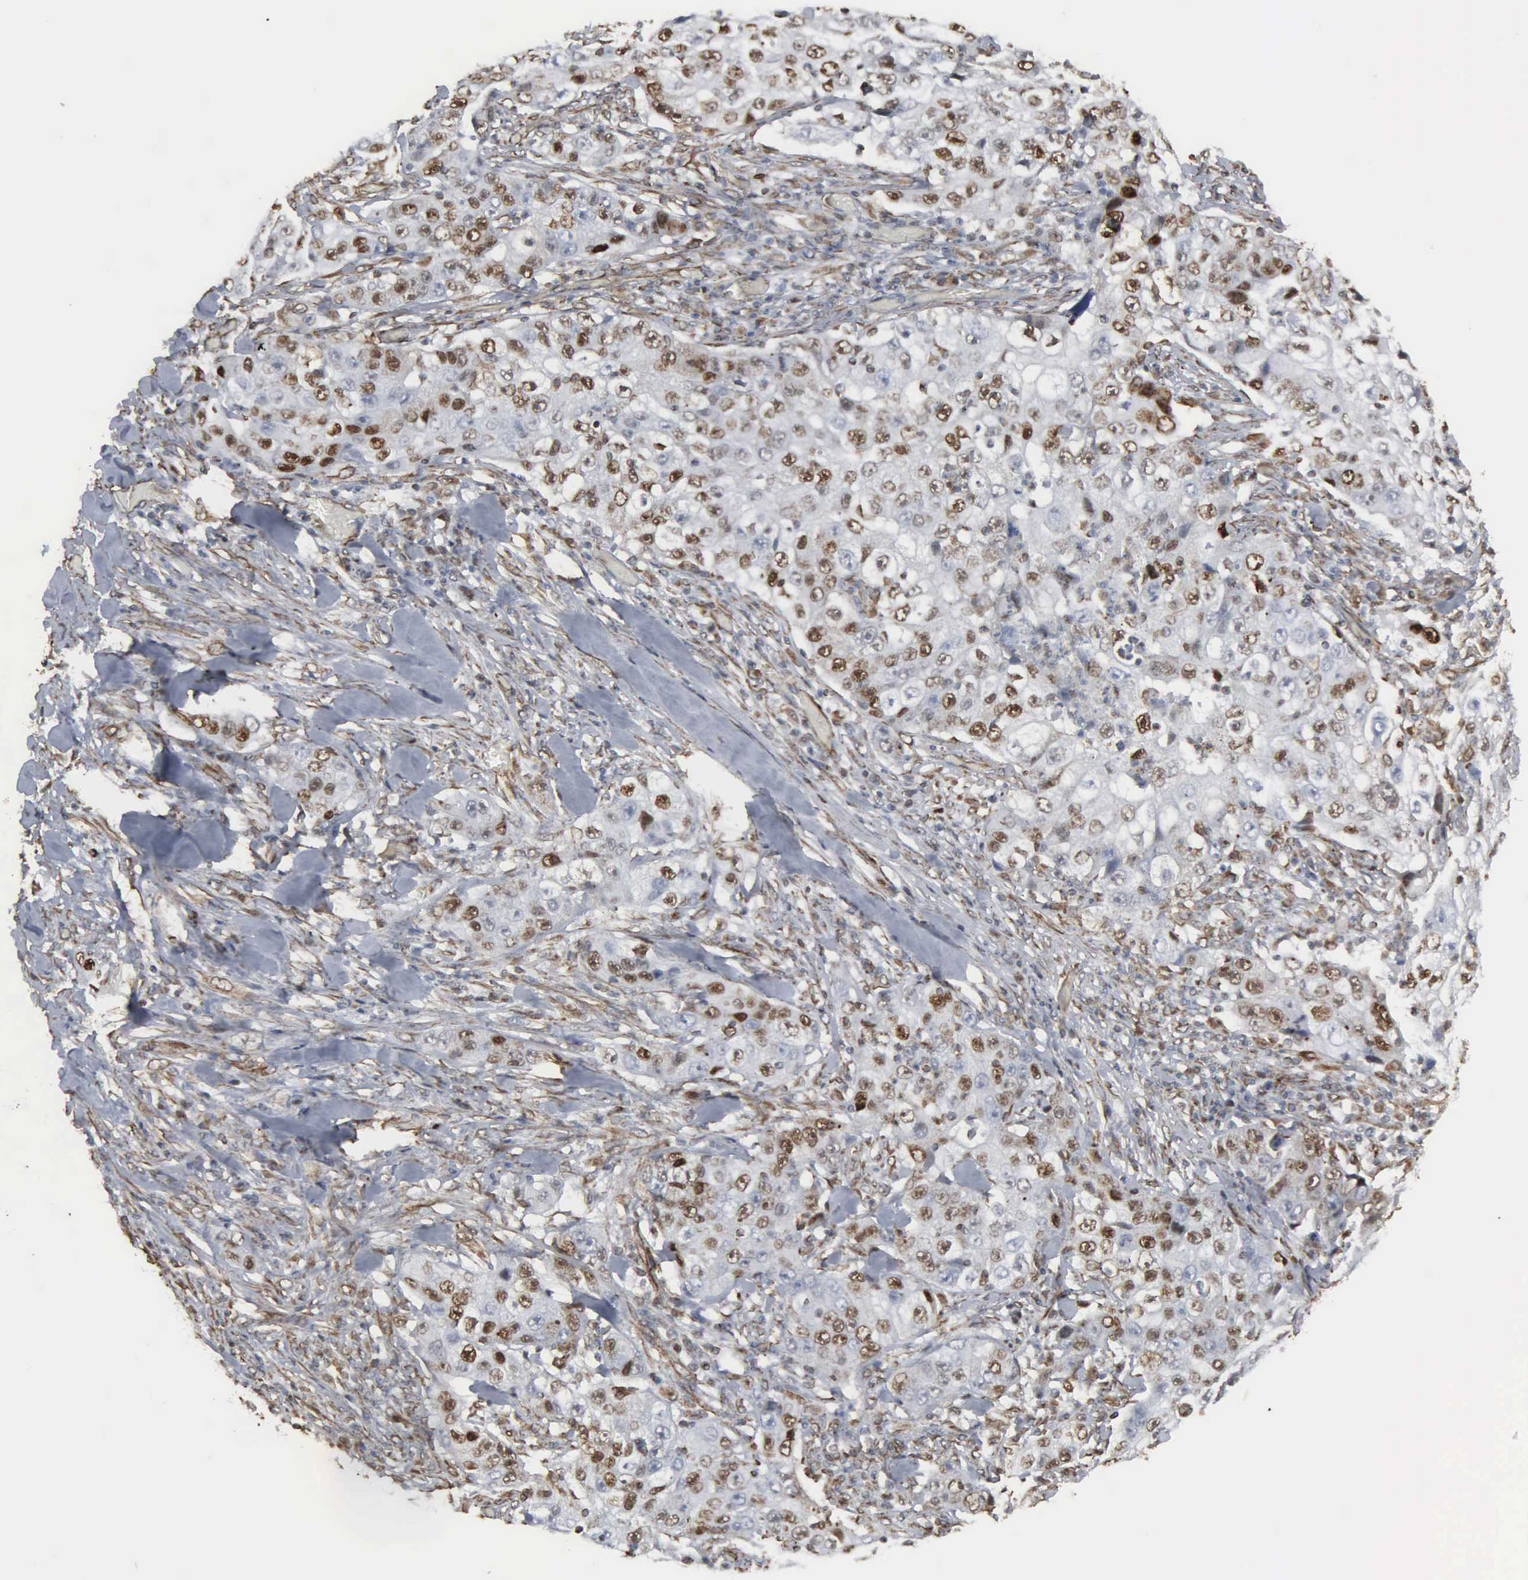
{"staining": {"intensity": "moderate", "quantity": "25%-75%", "location": "nuclear"}, "tissue": "lung cancer", "cell_type": "Tumor cells", "image_type": "cancer", "snomed": [{"axis": "morphology", "description": "Squamous cell carcinoma, NOS"}, {"axis": "topography", "description": "Lung"}], "caption": "Human lung cancer (squamous cell carcinoma) stained with a protein marker shows moderate staining in tumor cells.", "gene": "CCNE1", "patient": {"sex": "male", "age": 64}}